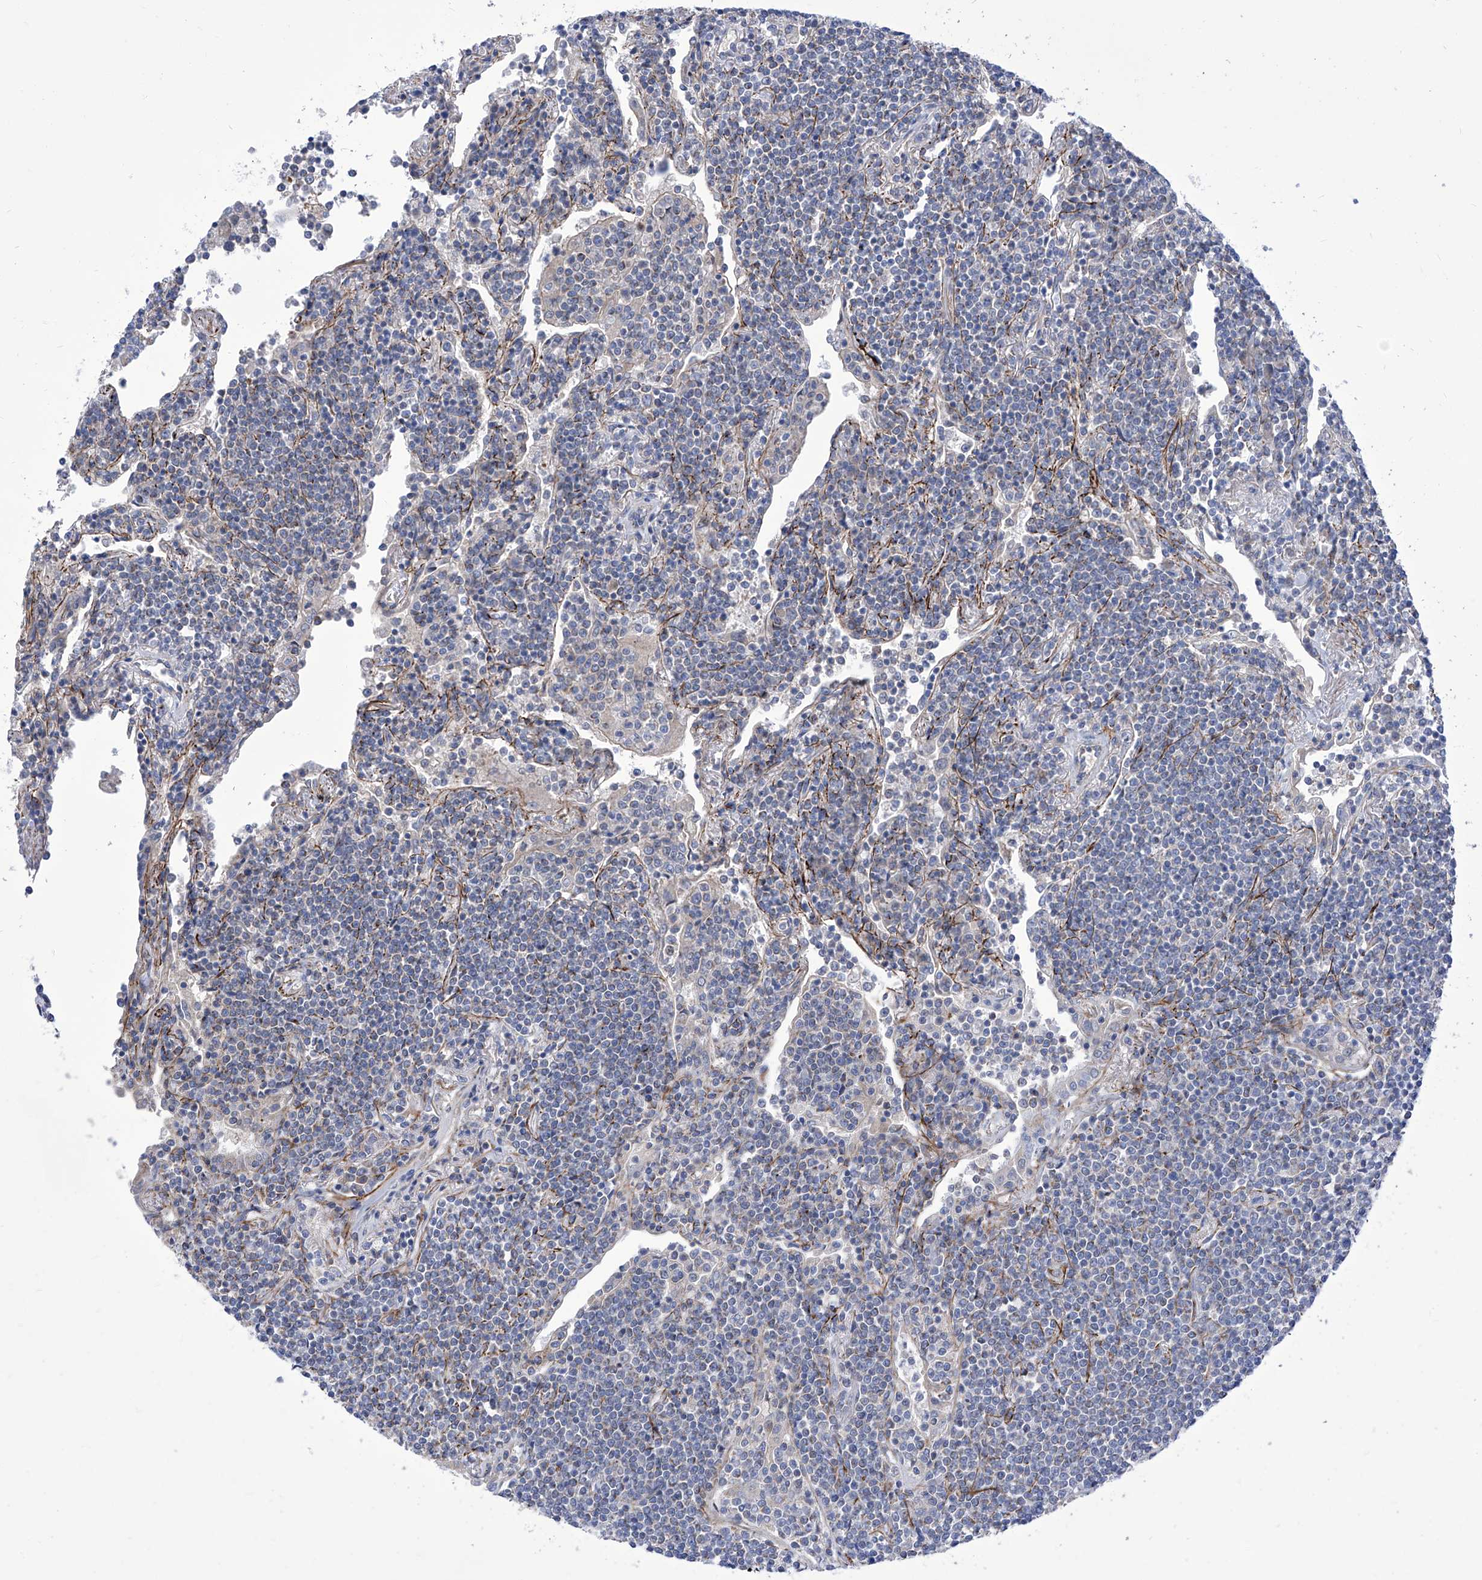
{"staining": {"intensity": "negative", "quantity": "none", "location": "none"}, "tissue": "lymphoma", "cell_type": "Tumor cells", "image_type": "cancer", "snomed": [{"axis": "morphology", "description": "Malignant lymphoma, non-Hodgkin's type, Low grade"}, {"axis": "topography", "description": "Lung"}], "caption": "Immunohistochemical staining of human malignant lymphoma, non-Hodgkin's type (low-grade) exhibits no significant positivity in tumor cells.", "gene": "SRBD1", "patient": {"sex": "female", "age": 71}}